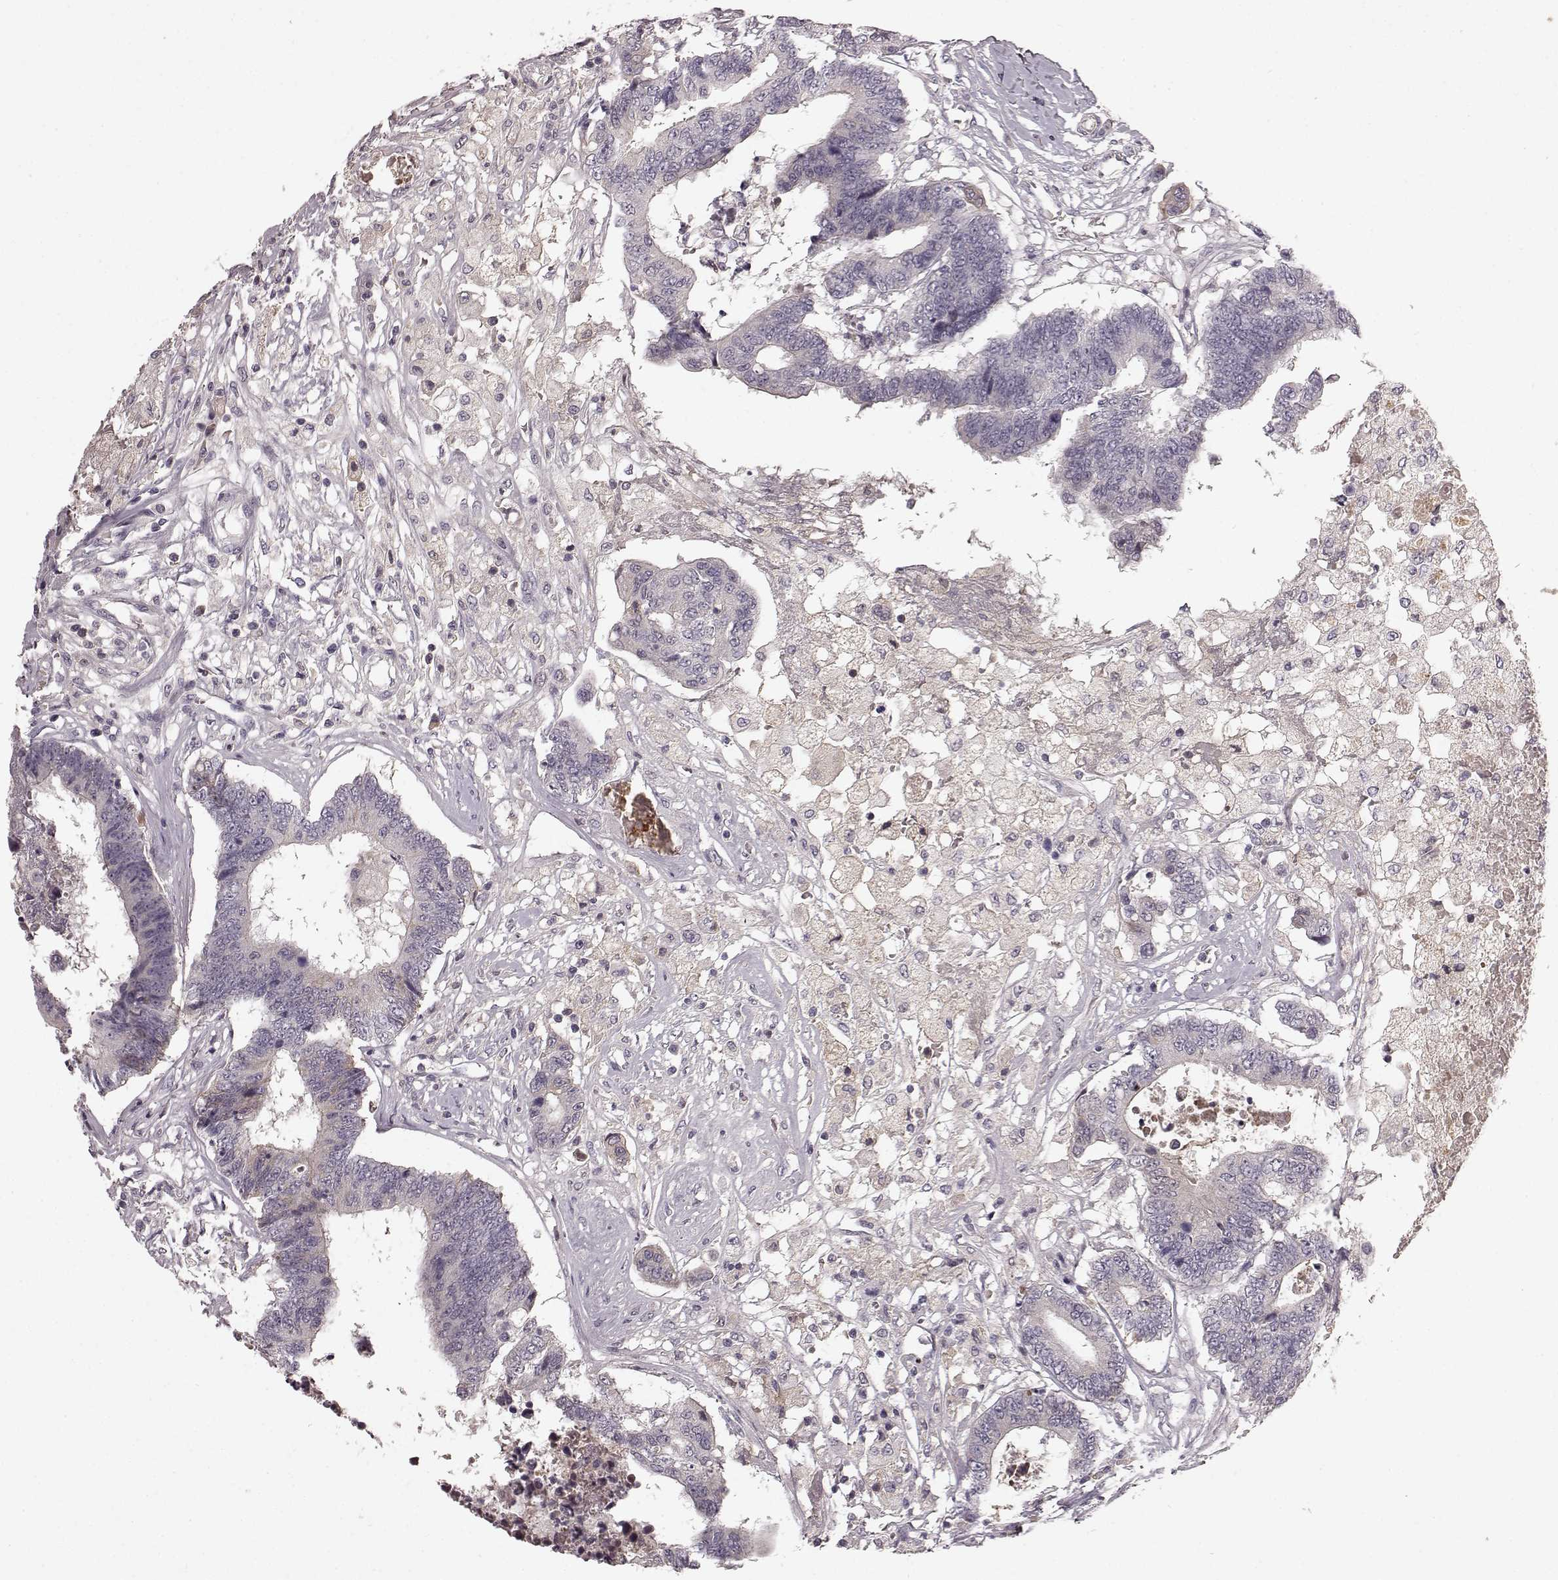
{"staining": {"intensity": "negative", "quantity": "none", "location": "none"}, "tissue": "colorectal cancer", "cell_type": "Tumor cells", "image_type": "cancer", "snomed": [{"axis": "morphology", "description": "Adenocarcinoma, NOS"}, {"axis": "topography", "description": "Colon"}], "caption": "Tumor cells show no significant protein positivity in adenocarcinoma (colorectal).", "gene": "SLC22A18", "patient": {"sex": "female", "age": 48}}